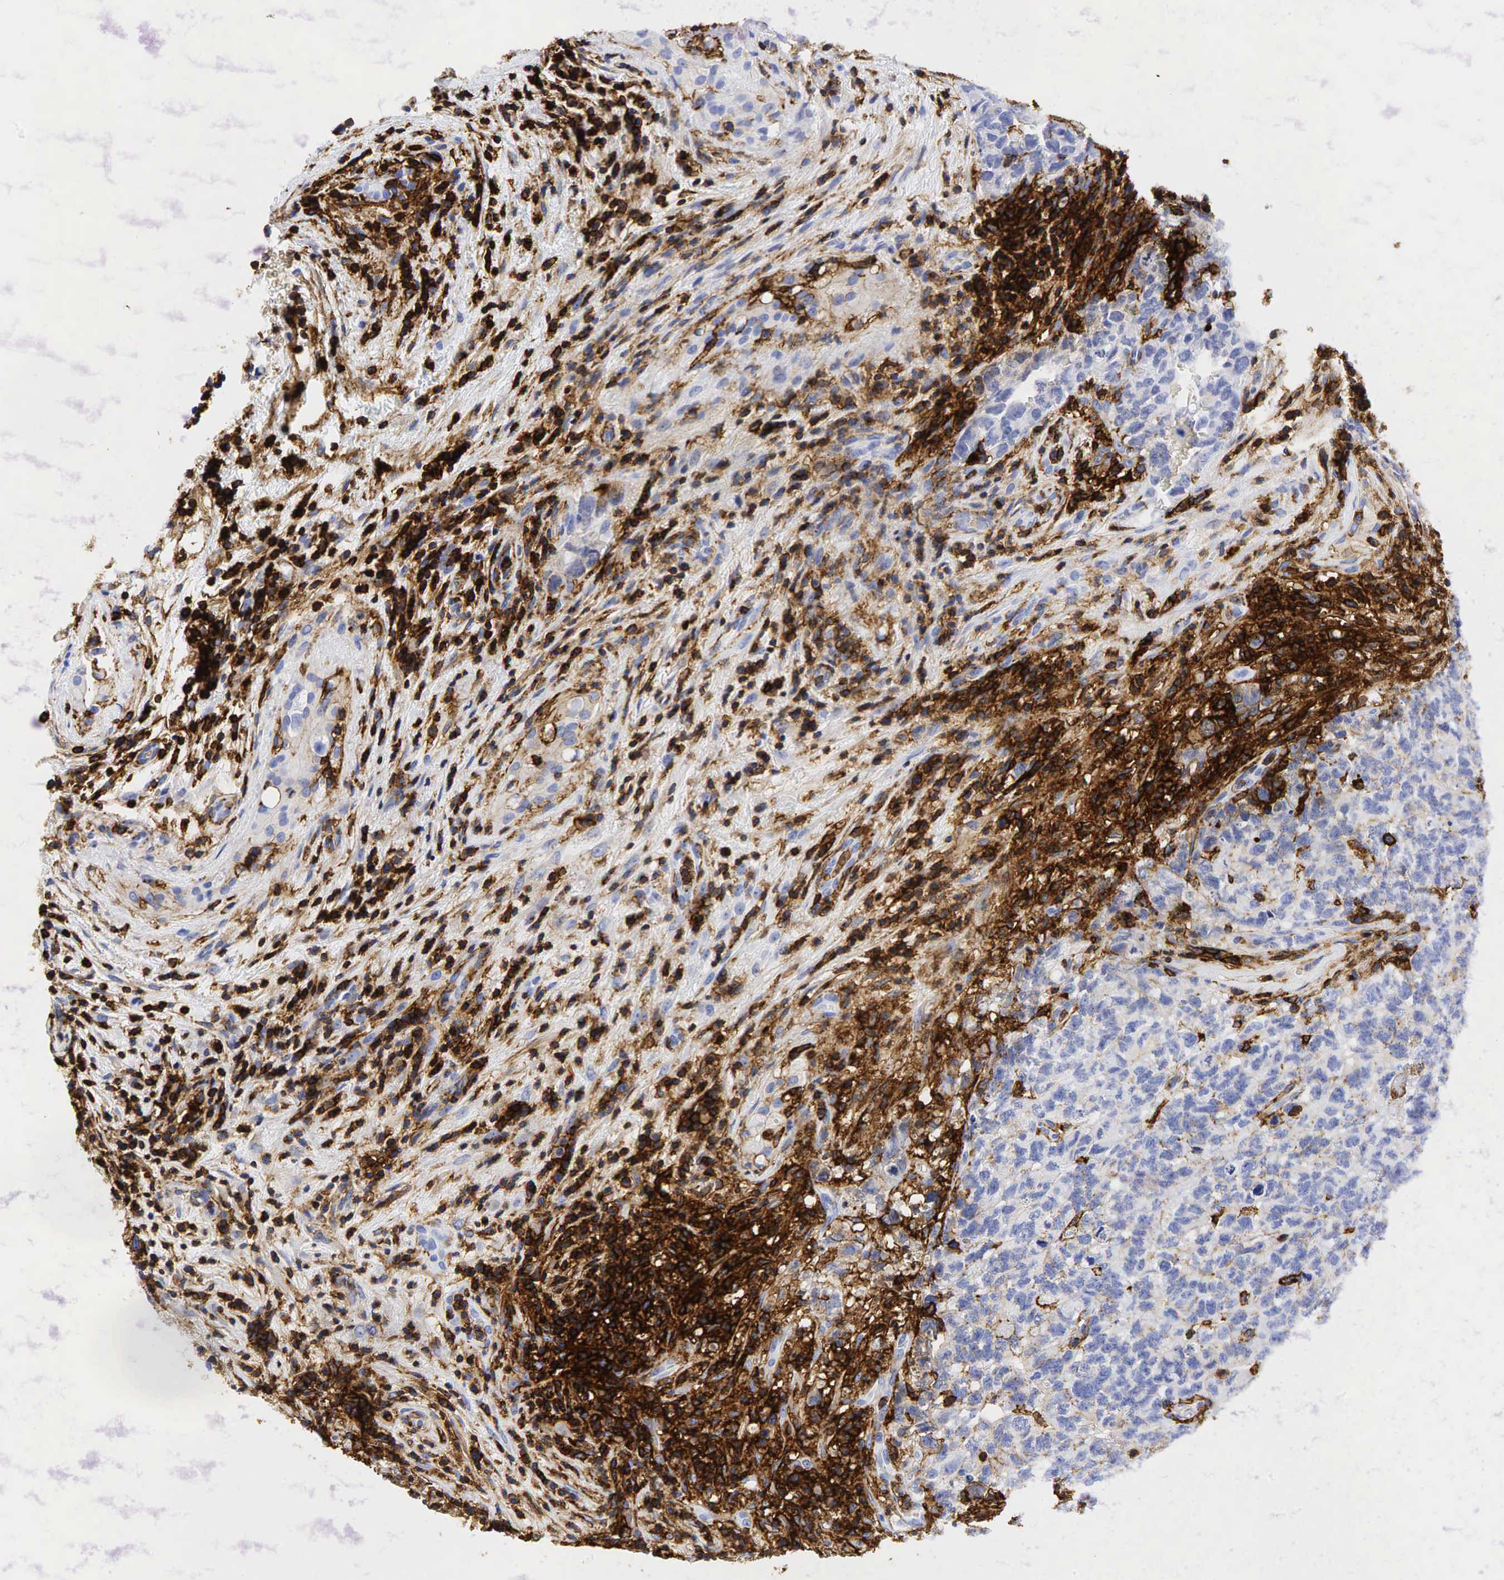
{"staining": {"intensity": "negative", "quantity": "none", "location": "none"}, "tissue": "testis cancer", "cell_type": "Tumor cells", "image_type": "cancer", "snomed": [{"axis": "morphology", "description": "Carcinoma, Embryonal, NOS"}, {"axis": "topography", "description": "Testis"}], "caption": "Testis cancer (embryonal carcinoma) was stained to show a protein in brown. There is no significant staining in tumor cells.", "gene": "CD44", "patient": {"sex": "male", "age": 31}}